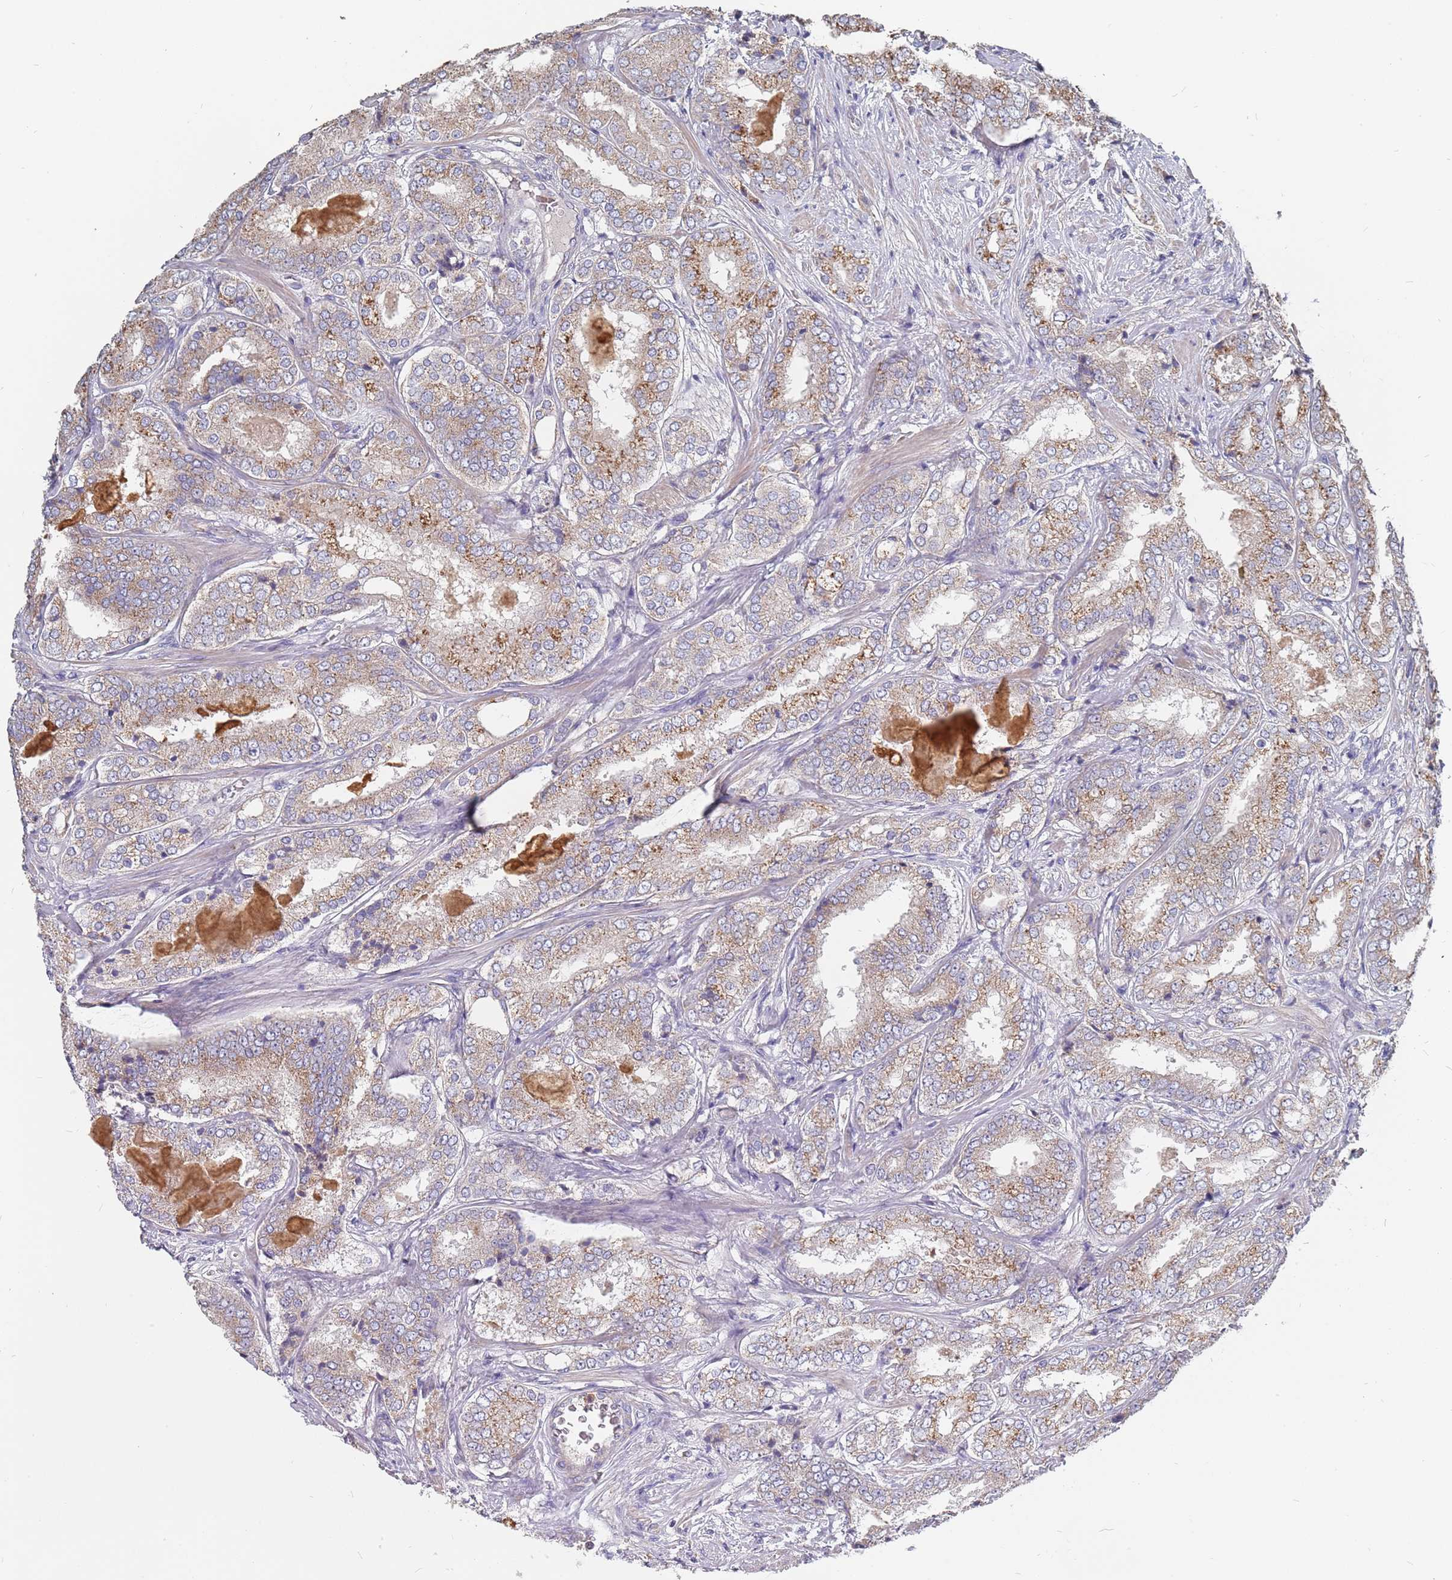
{"staining": {"intensity": "moderate", "quantity": ">75%", "location": "cytoplasmic/membranous"}, "tissue": "prostate cancer", "cell_type": "Tumor cells", "image_type": "cancer", "snomed": [{"axis": "morphology", "description": "Adenocarcinoma, High grade"}, {"axis": "topography", "description": "Prostate"}], "caption": "Moderate cytoplasmic/membranous expression for a protein is identified in about >75% of tumor cells of adenocarcinoma (high-grade) (prostate) using IHC.", "gene": "TCEANC2", "patient": {"sex": "male", "age": 63}}